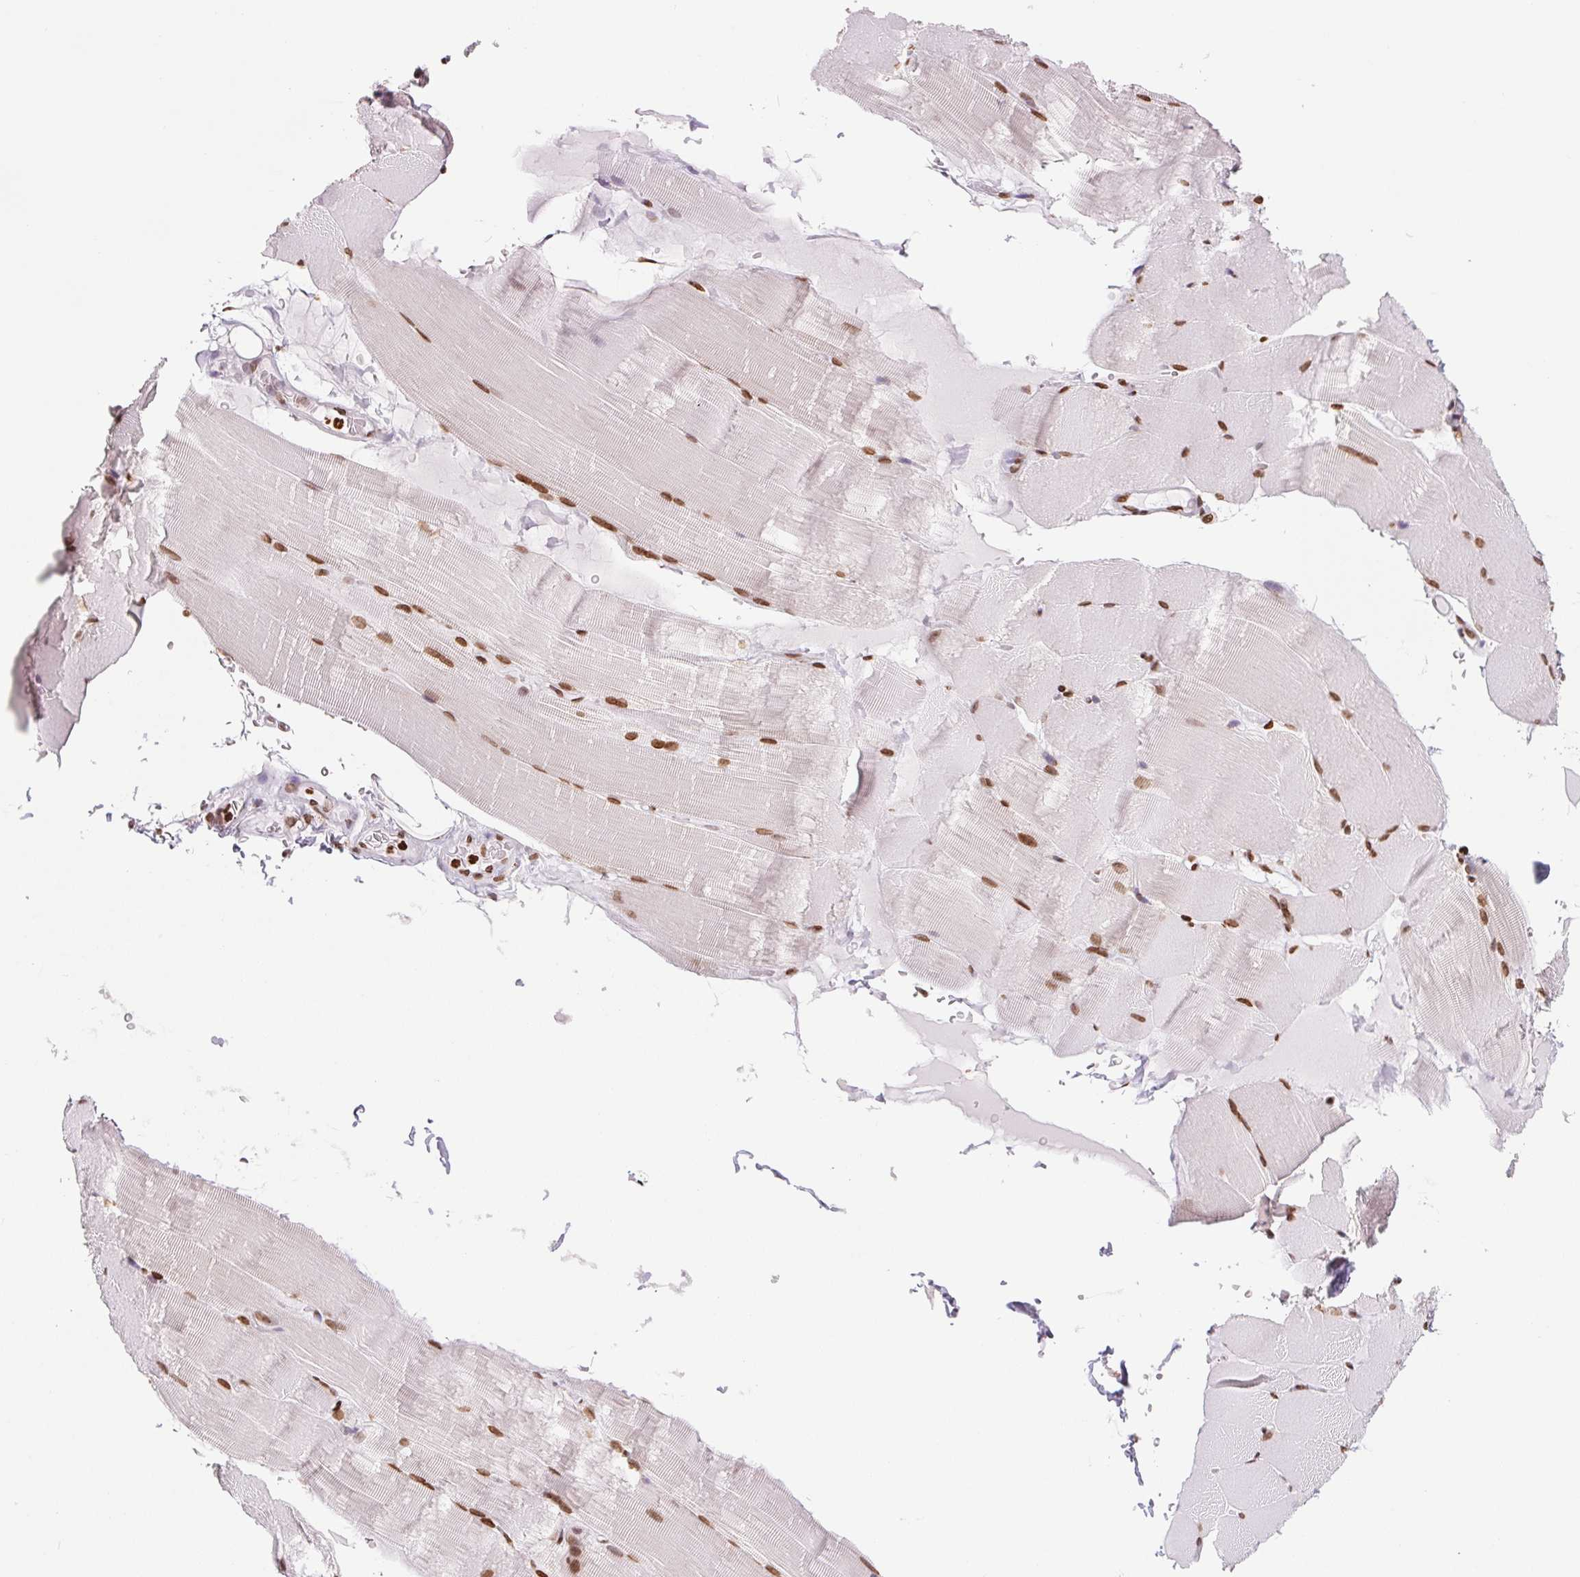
{"staining": {"intensity": "moderate", "quantity": ">75%", "location": "nuclear"}, "tissue": "skeletal muscle", "cell_type": "Myocytes", "image_type": "normal", "snomed": [{"axis": "morphology", "description": "Normal tissue, NOS"}, {"axis": "topography", "description": "Skeletal muscle"}], "caption": "Protein positivity by immunohistochemistry (IHC) exhibits moderate nuclear positivity in approximately >75% of myocytes in unremarkable skeletal muscle.", "gene": "SMIM12", "patient": {"sex": "female", "age": 37}}